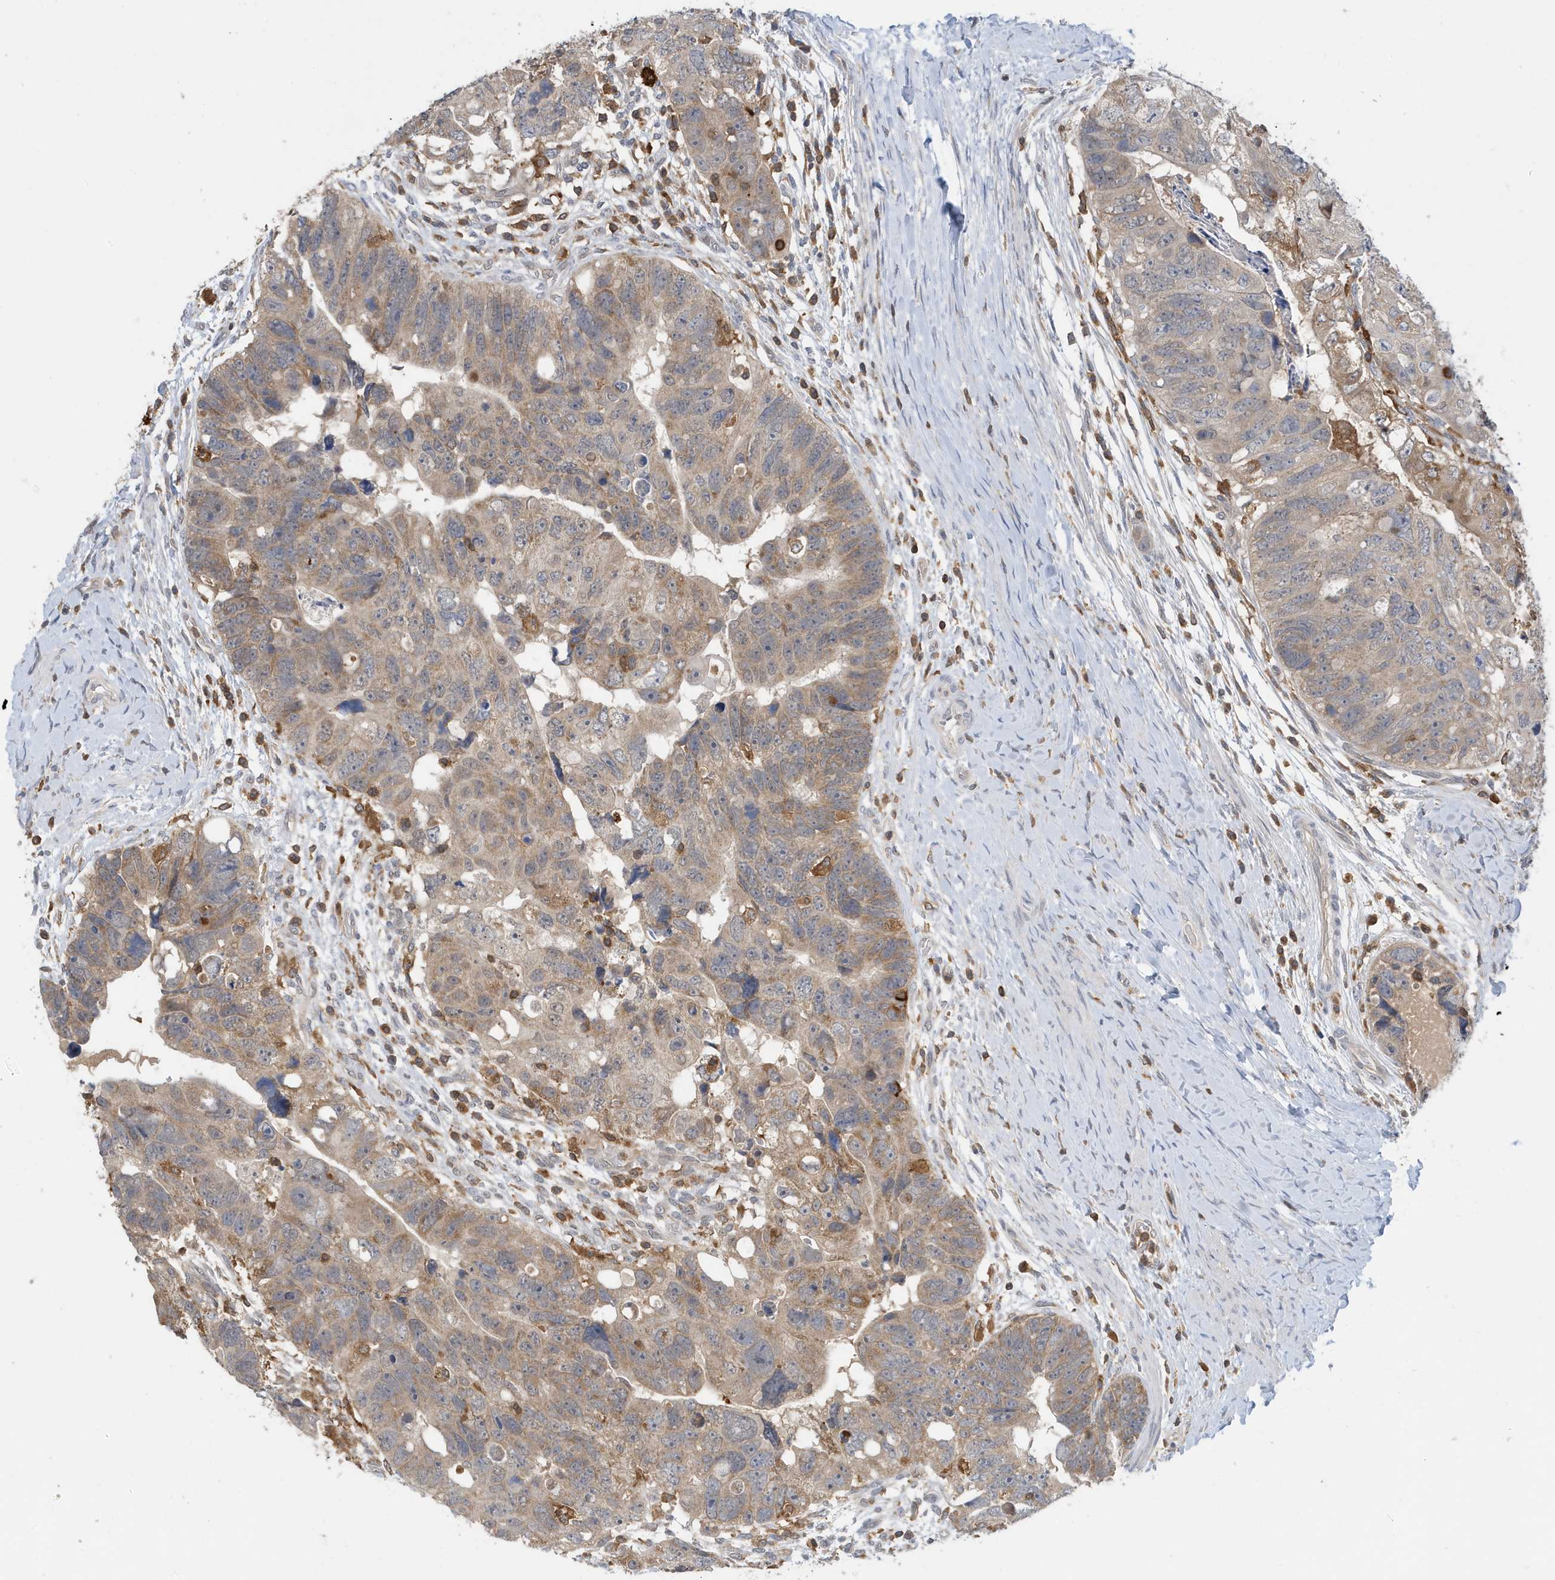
{"staining": {"intensity": "weak", "quantity": "25%-75%", "location": "cytoplasmic/membranous"}, "tissue": "colorectal cancer", "cell_type": "Tumor cells", "image_type": "cancer", "snomed": [{"axis": "morphology", "description": "Adenocarcinoma, NOS"}, {"axis": "topography", "description": "Rectum"}], "caption": "Adenocarcinoma (colorectal) was stained to show a protein in brown. There is low levels of weak cytoplasmic/membranous staining in about 25%-75% of tumor cells.", "gene": "NSUN3", "patient": {"sex": "male", "age": 59}}